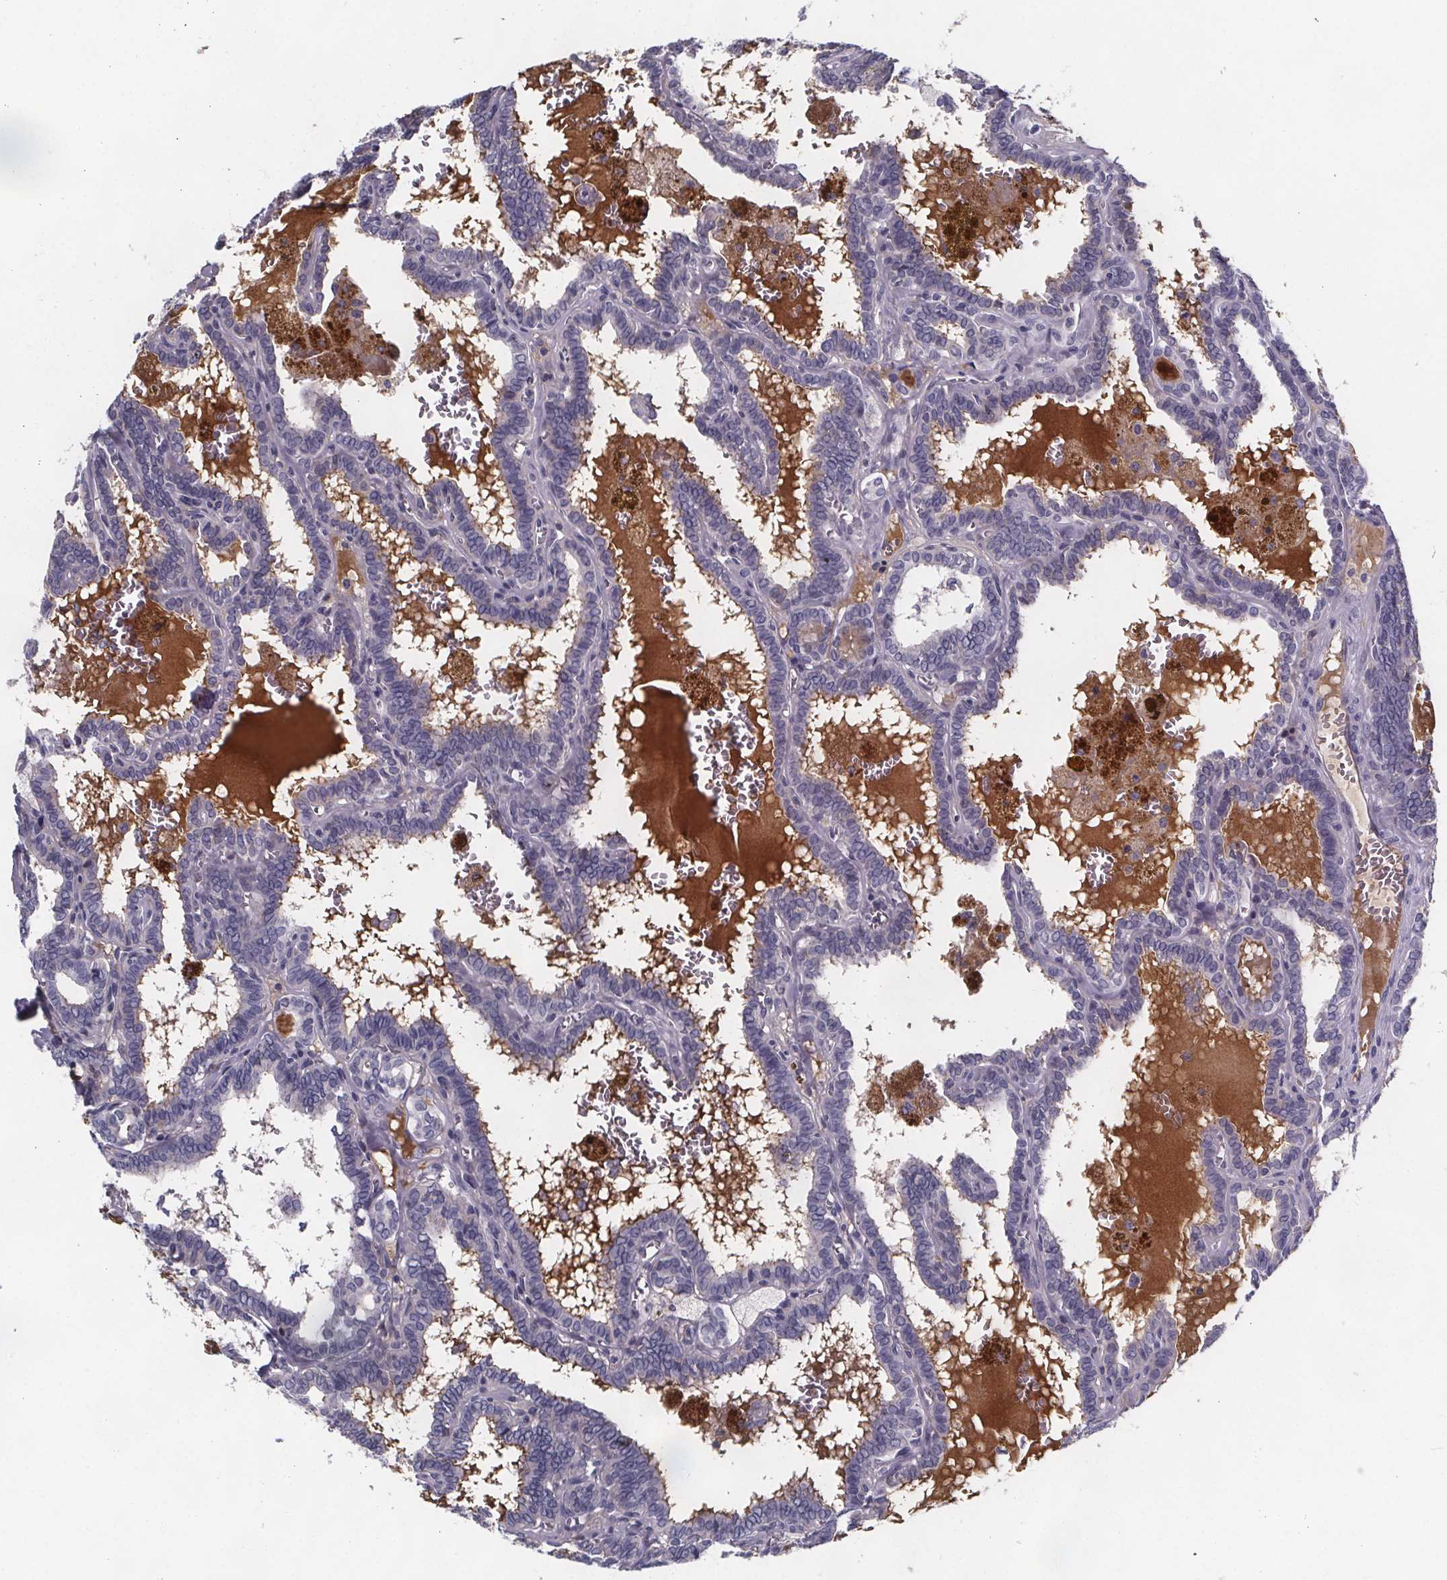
{"staining": {"intensity": "negative", "quantity": "none", "location": "none"}, "tissue": "thyroid cancer", "cell_type": "Tumor cells", "image_type": "cancer", "snomed": [{"axis": "morphology", "description": "Papillary adenocarcinoma, NOS"}, {"axis": "topography", "description": "Thyroid gland"}], "caption": "DAB immunohistochemical staining of human thyroid papillary adenocarcinoma exhibits no significant positivity in tumor cells.", "gene": "PAH", "patient": {"sex": "female", "age": 39}}